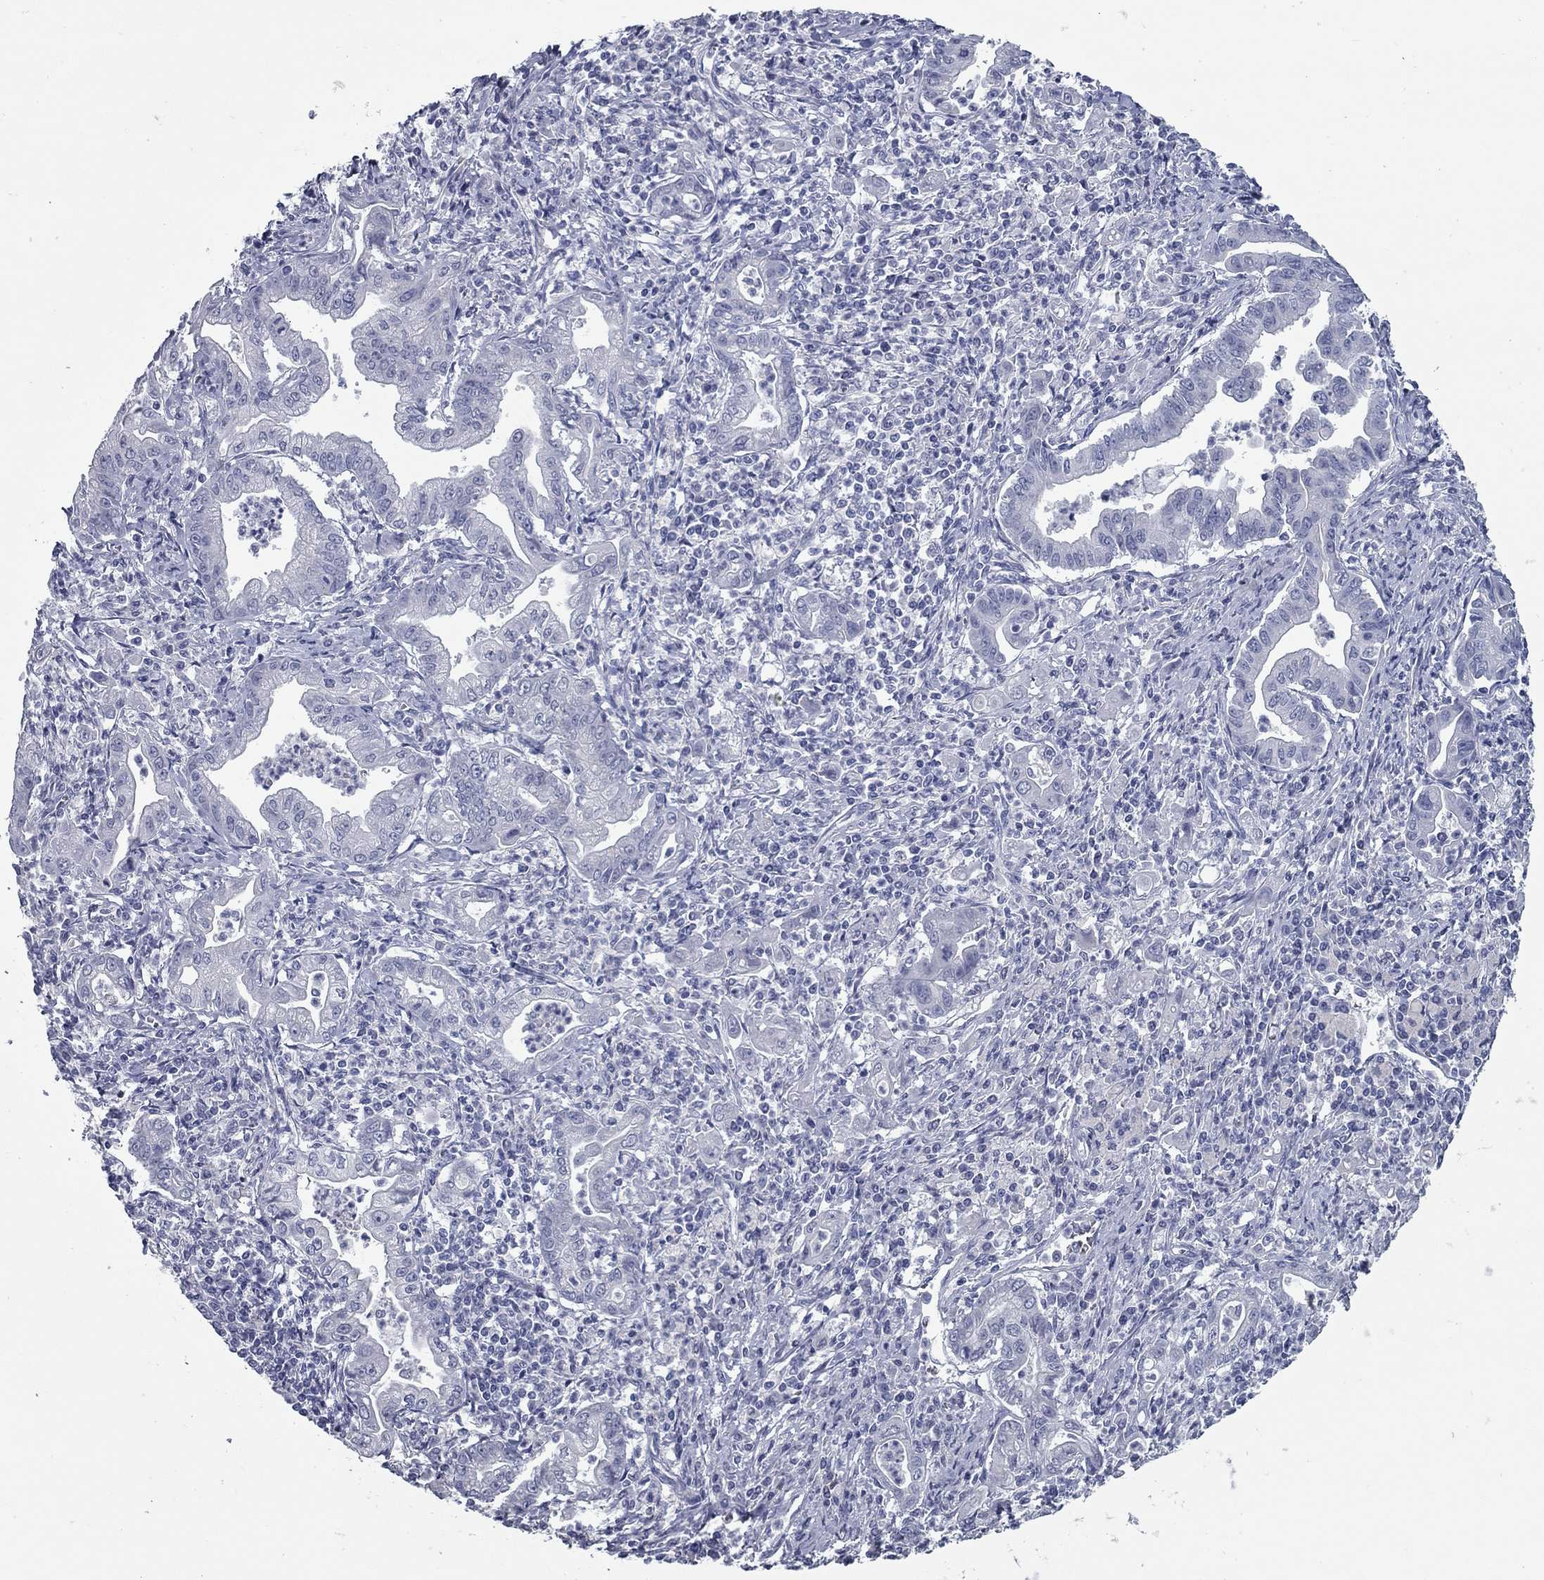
{"staining": {"intensity": "negative", "quantity": "none", "location": "none"}, "tissue": "stomach cancer", "cell_type": "Tumor cells", "image_type": "cancer", "snomed": [{"axis": "morphology", "description": "Adenocarcinoma, NOS"}, {"axis": "topography", "description": "Stomach, upper"}], "caption": "Immunohistochemistry (IHC) of stomach cancer demonstrates no staining in tumor cells.", "gene": "KIRREL2", "patient": {"sex": "female", "age": 79}}